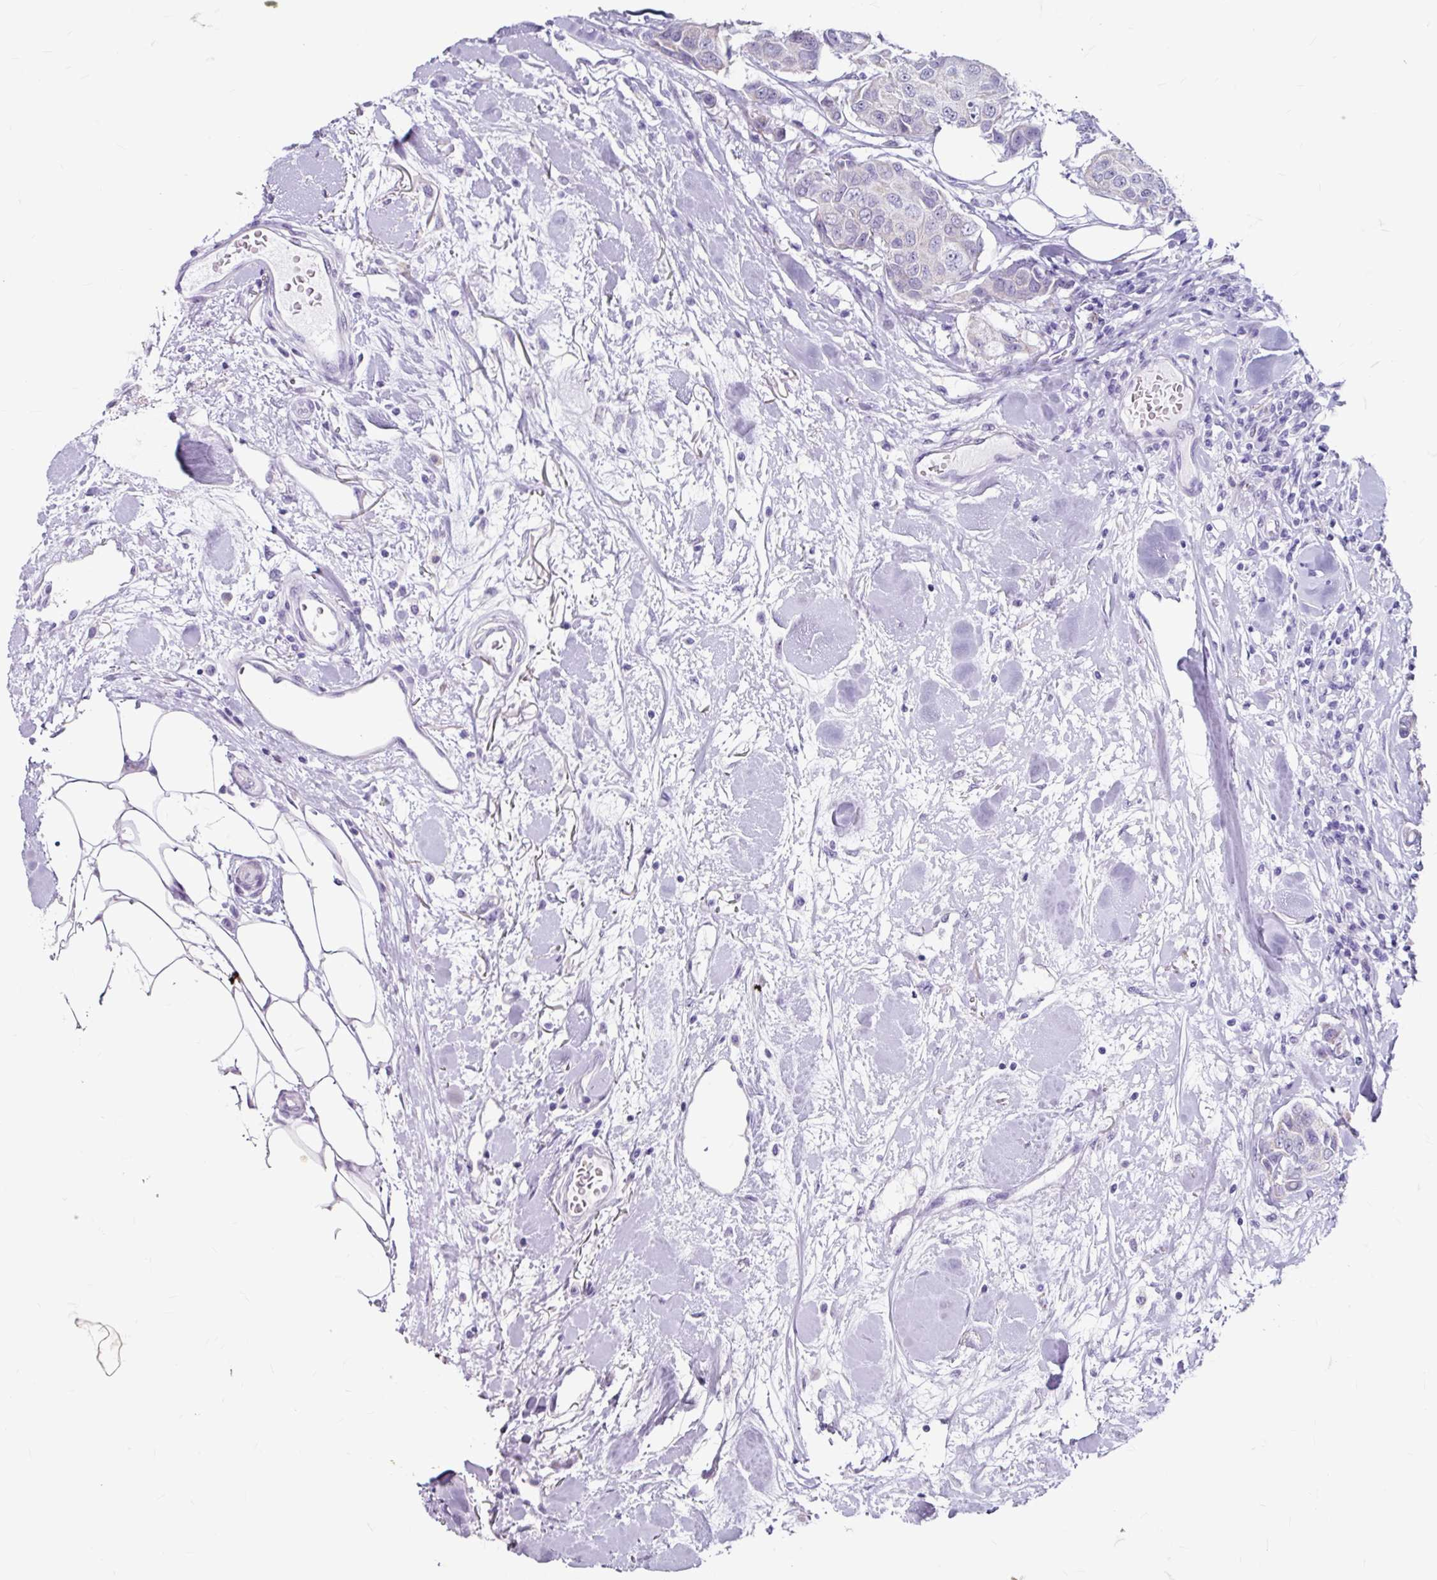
{"staining": {"intensity": "negative", "quantity": "none", "location": "none"}, "tissue": "breast cancer", "cell_type": "Tumor cells", "image_type": "cancer", "snomed": [{"axis": "morphology", "description": "Duct carcinoma"}, {"axis": "topography", "description": "Breast"}, {"axis": "topography", "description": "Lymph node"}], "caption": "The histopathology image exhibits no significant positivity in tumor cells of breast cancer.", "gene": "ANKRD1", "patient": {"sex": "female", "age": 80}}